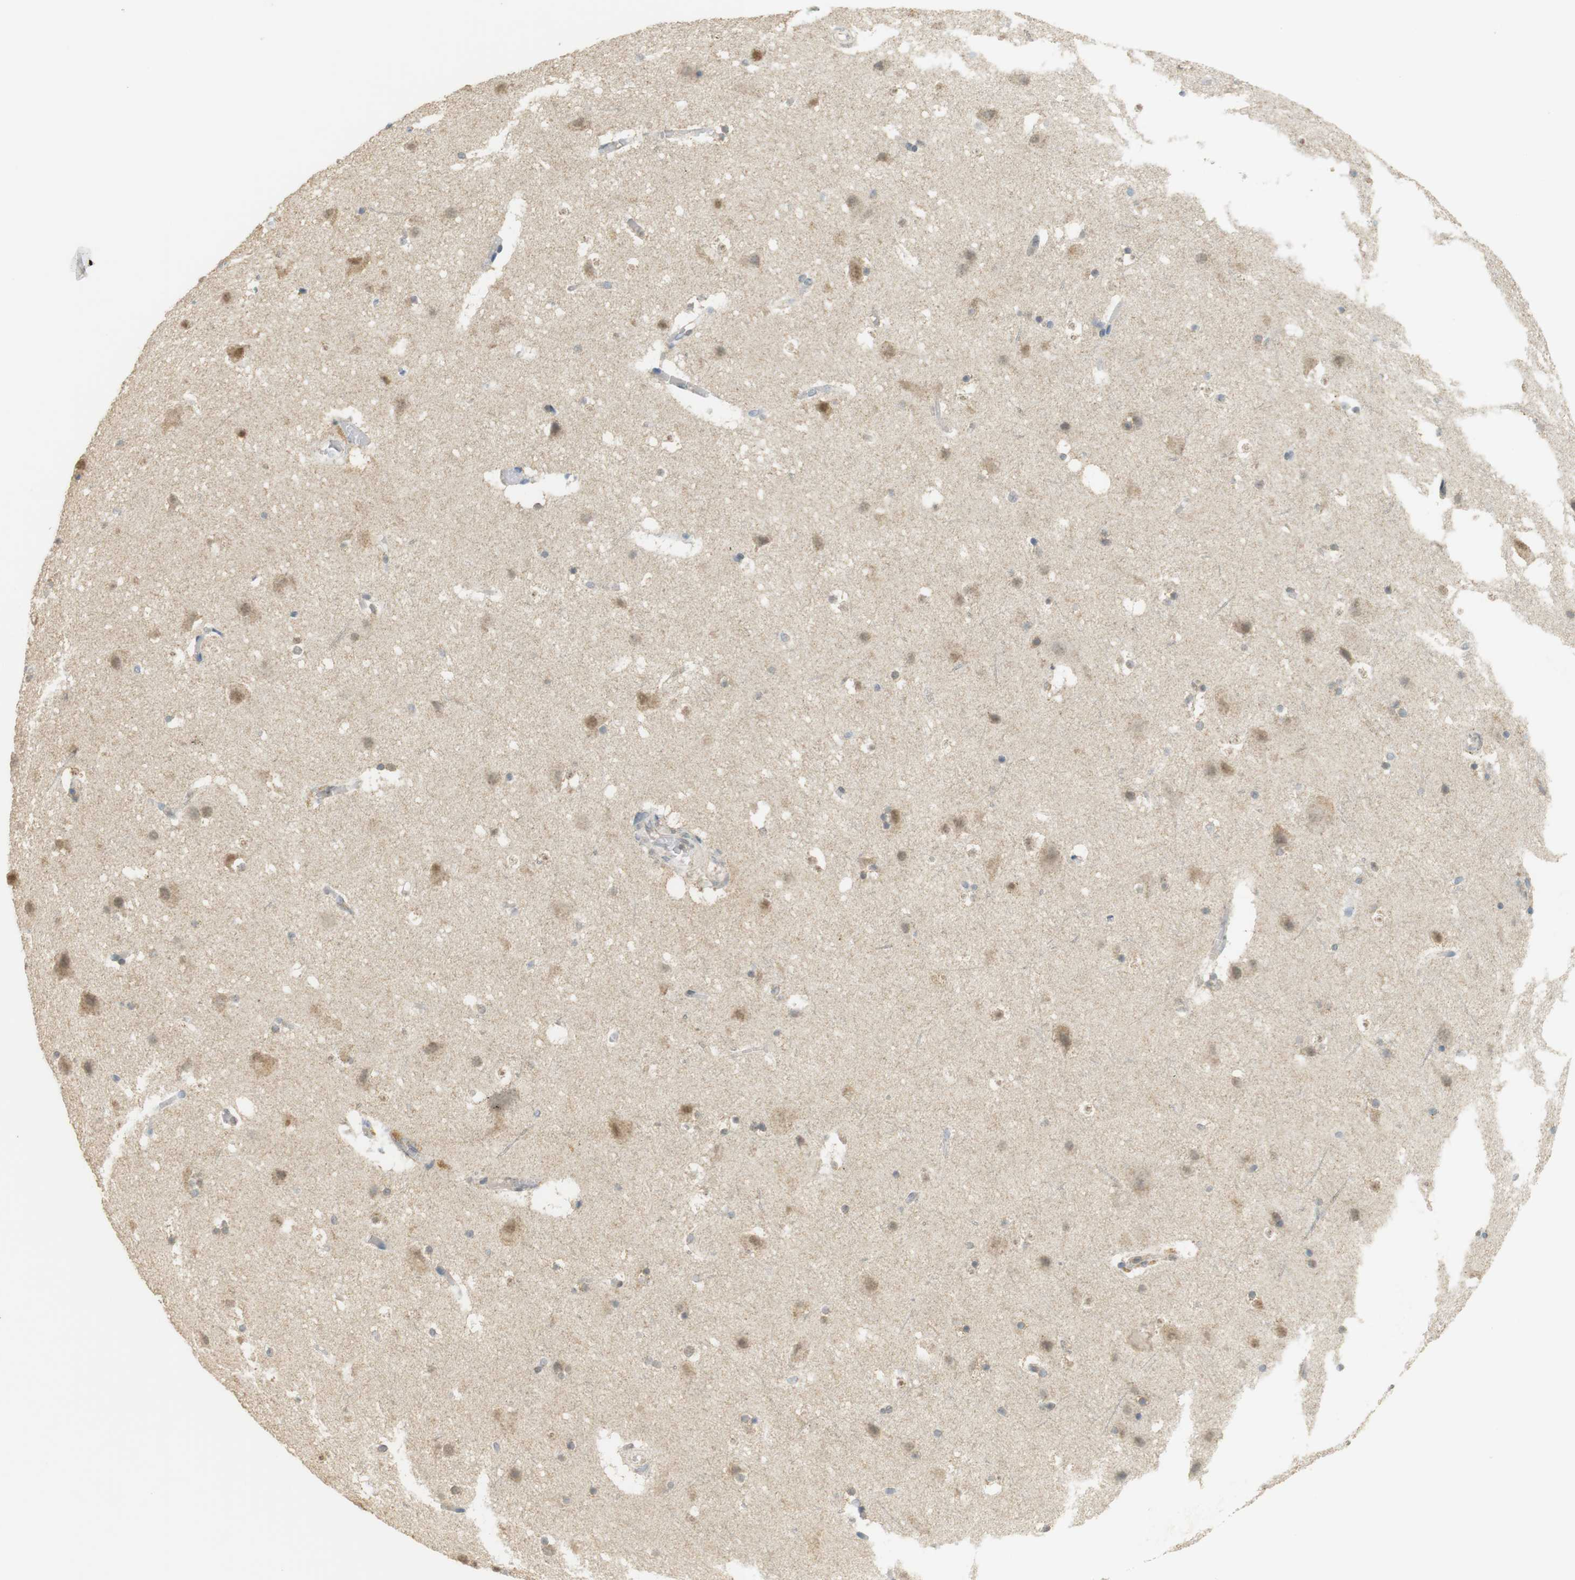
{"staining": {"intensity": "negative", "quantity": "none", "location": "none"}, "tissue": "cerebral cortex", "cell_type": "Endothelial cells", "image_type": "normal", "snomed": [{"axis": "morphology", "description": "Normal tissue, NOS"}, {"axis": "topography", "description": "Cerebral cortex"}], "caption": "This is a image of IHC staining of normal cerebral cortex, which shows no expression in endothelial cells.", "gene": "TTK", "patient": {"sex": "male", "age": 45}}